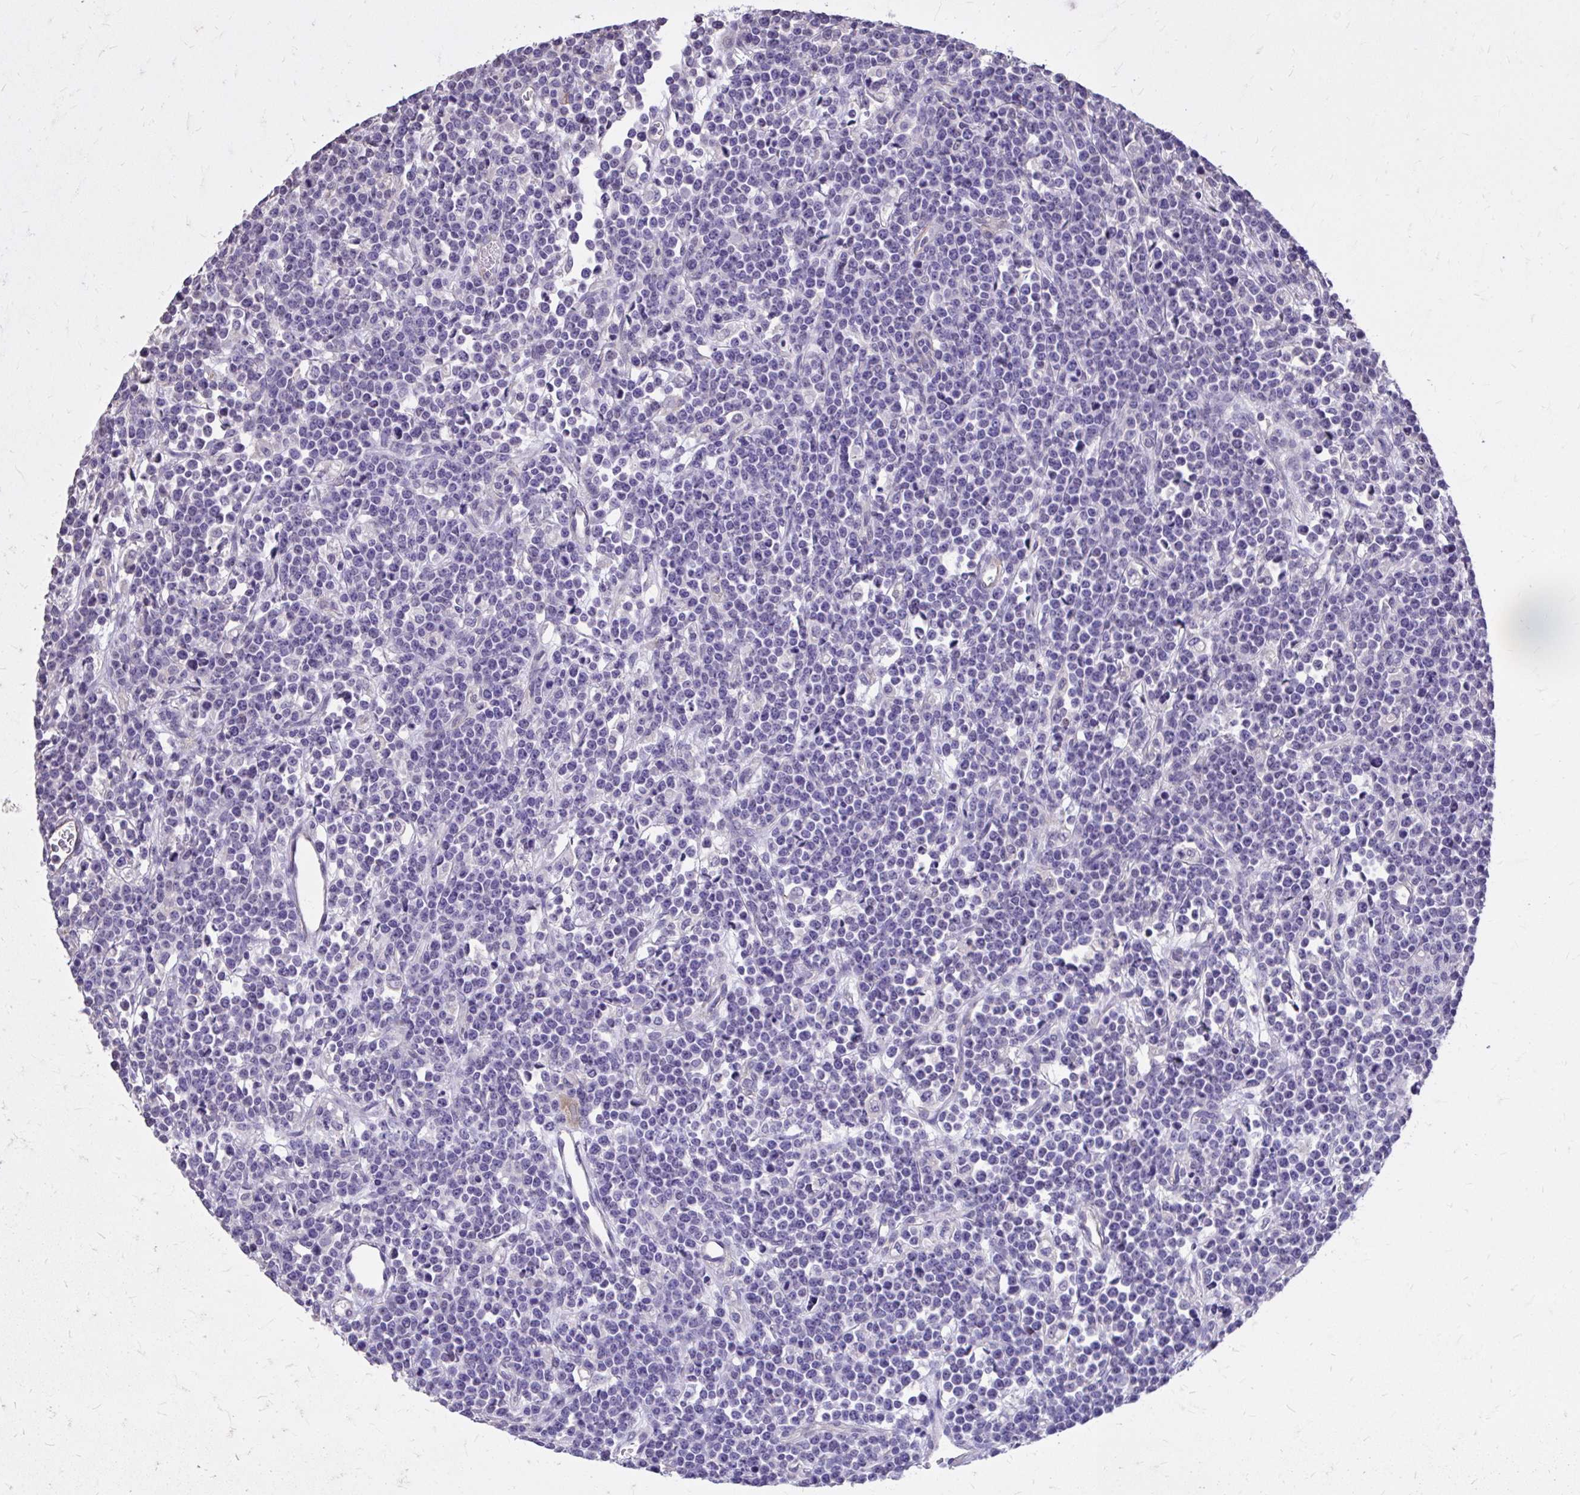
{"staining": {"intensity": "negative", "quantity": "none", "location": "none"}, "tissue": "lymphoma", "cell_type": "Tumor cells", "image_type": "cancer", "snomed": [{"axis": "morphology", "description": "Malignant lymphoma, non-Hodgkin's type, High grade"}, {"axis": "topography", "description": "Ovary"}], "caption": "This is a image of immunohistochemistry (IHC) staining of high-grade malignant lymphoma, non-Hodgkin's type, which shows no expression in tumor cells.", "gene": "EPB41L1", "patient": {"sex": "female", "age": 56}}